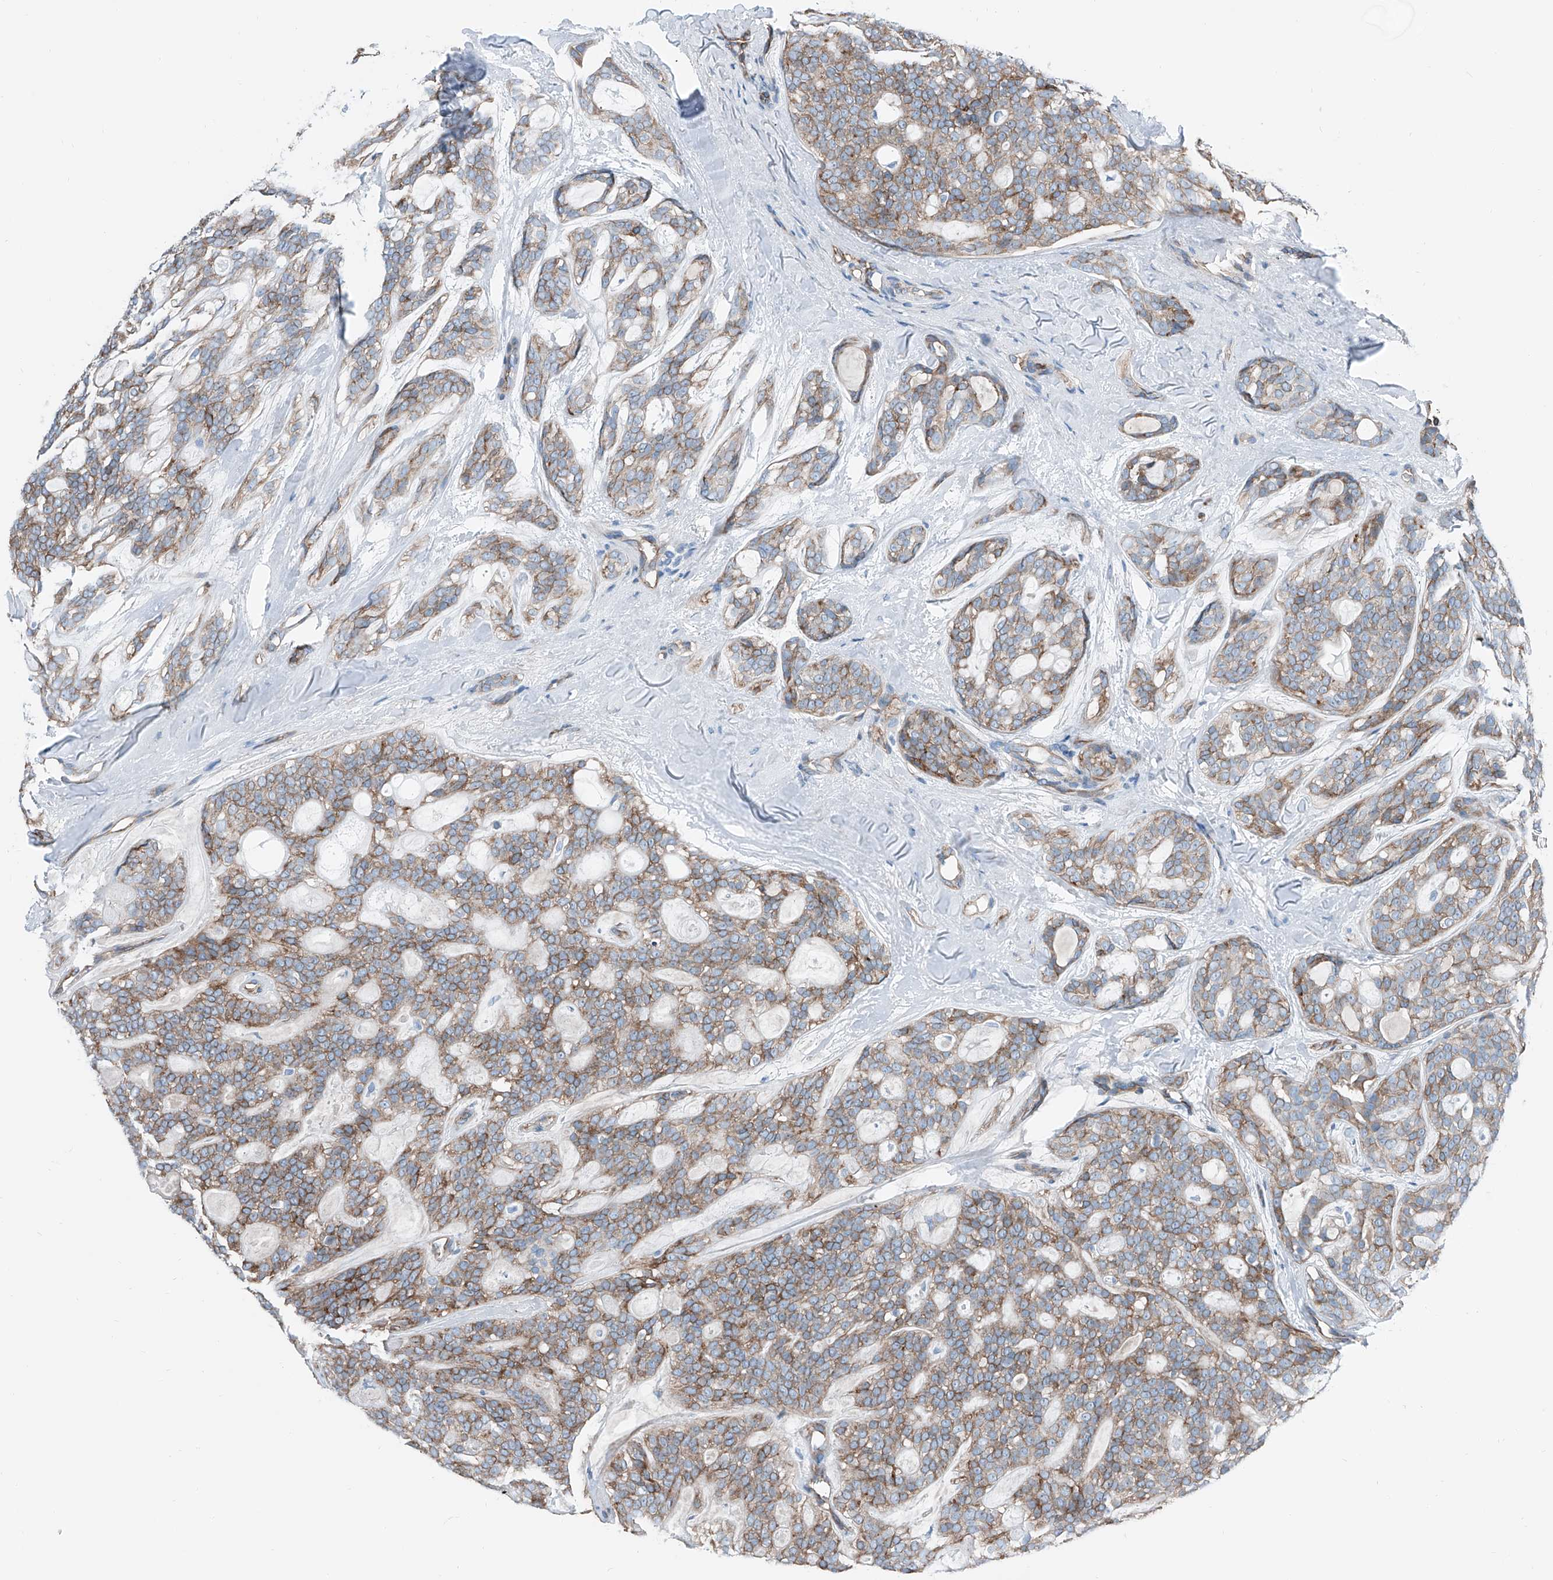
{"staining": {"intensity": "moderate", "quantity": ">75%", "location": "cytoplasmic/membranous"}, "tissue": "head and neck cancer", "cell_type": "Tumor cells", "image_type": "cancer", "snomed": [{"axis": "morphology", "description": "Adenocarcinoma, NOS"}, {"axis": "topography", "description": "Head-Neck"}], "caption": "An image showing moderate cytoplasmic/membranous positivity in about >75% of tumor cells in head and neck adenocarcinoma, as visualized by brown immunohistochemical staining.", "gene": "THEMIS2", "patient": {"sex": "male", "age": 66}}